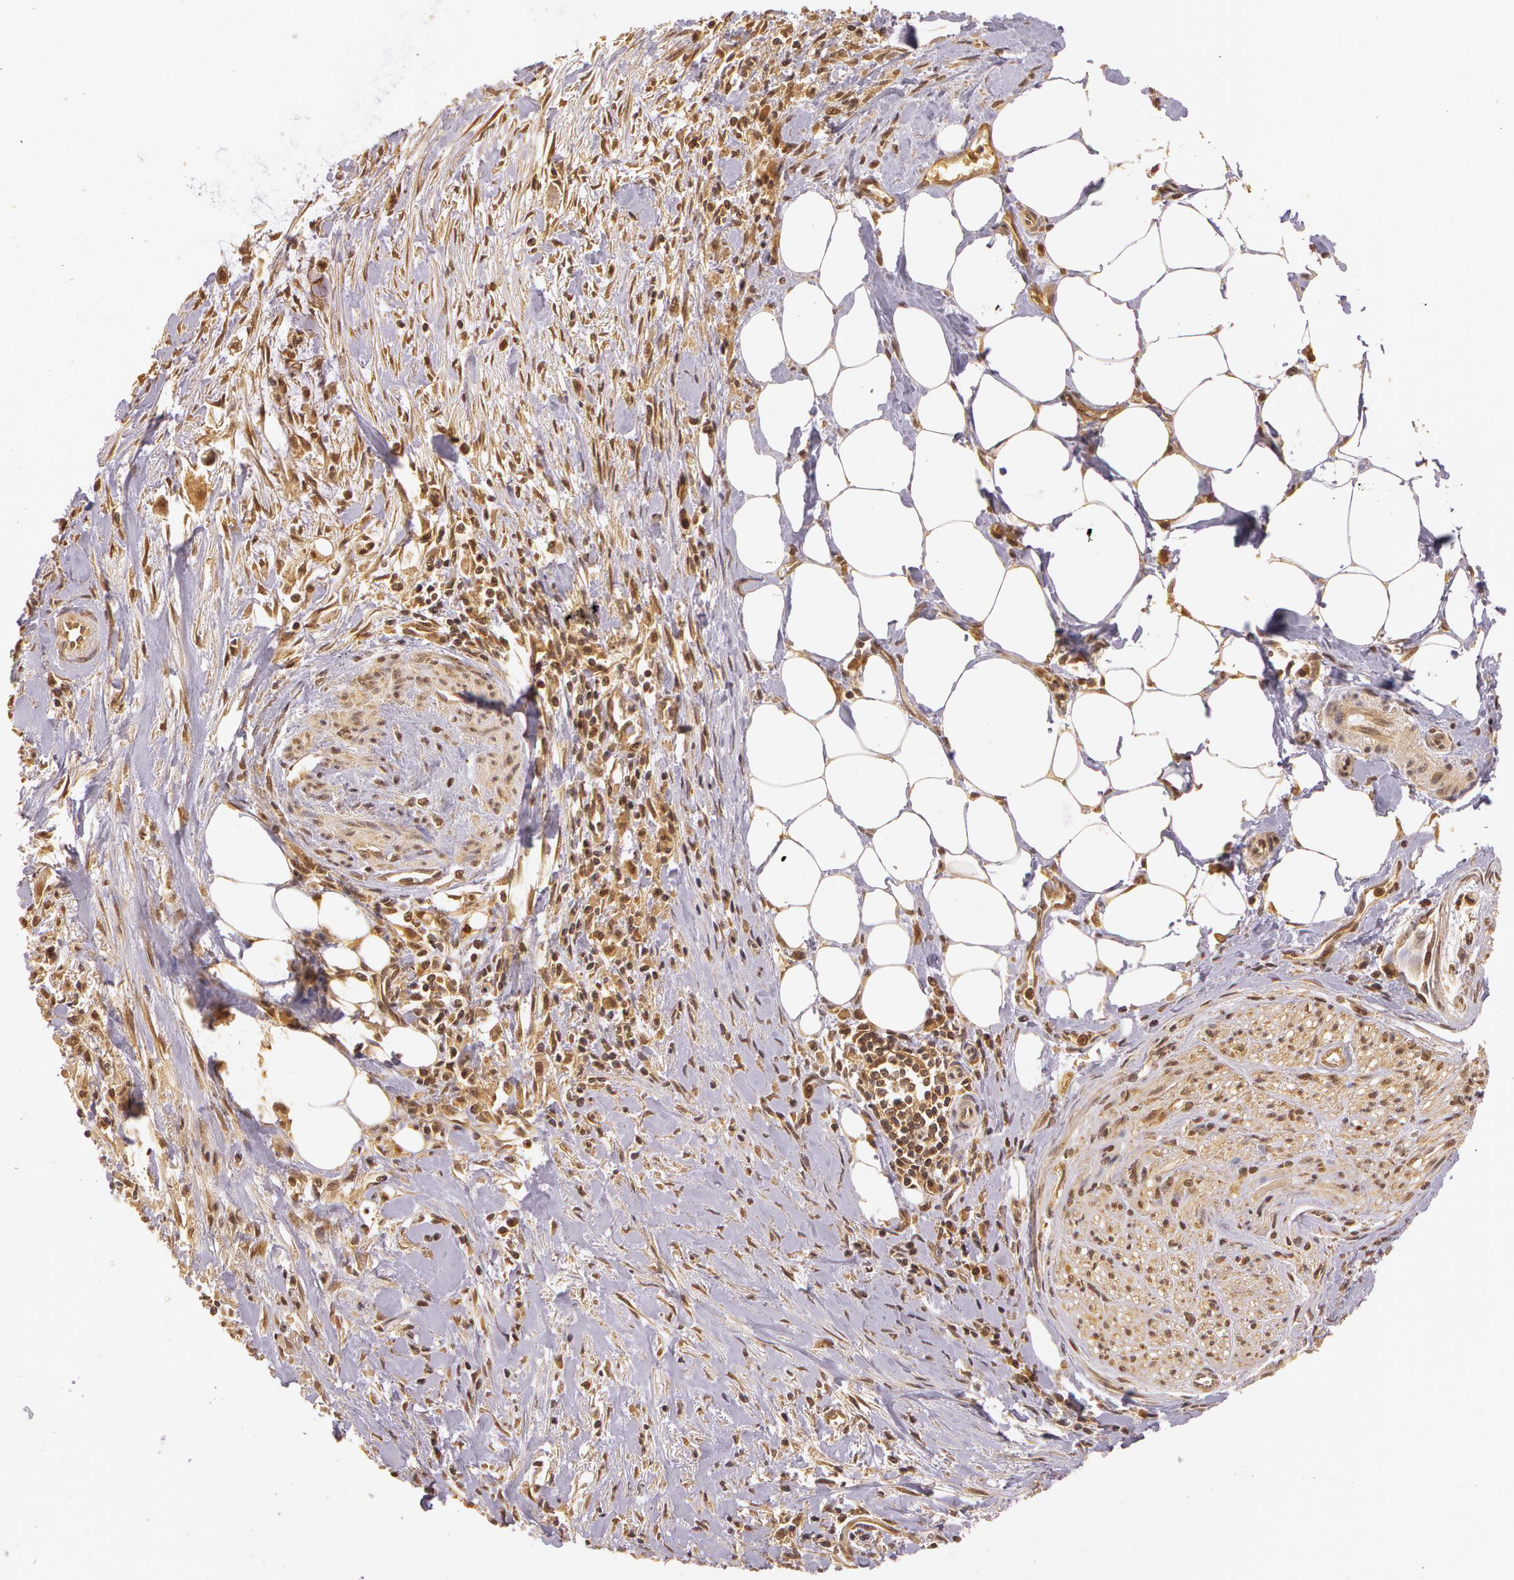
{"staining": {"intensity": "moderate", "quantity": ">75%", "location": "cytoplasmic/membranous"}, "tissue": "pancreatic cancer", "cell_type": "Tumor cells", "image_type": "cancer", "snomed": [{"axis": "morphology", "description": "Adenocarcinoma, NOS"}, {"axis": "topography", "description": "Pancreas"}], "caption": "High-magnification brightfield microscopy of adenocarcinoma (pancreatic) stained with DAB (brown) and counterstained with hematoxylin (blue). tumor cells exhibit moderate cytoplasmic/membranous staining is present in approximately>75% of cells.", "gene": "ASCC2", "patient": {"sex": "male", "age": 59}}